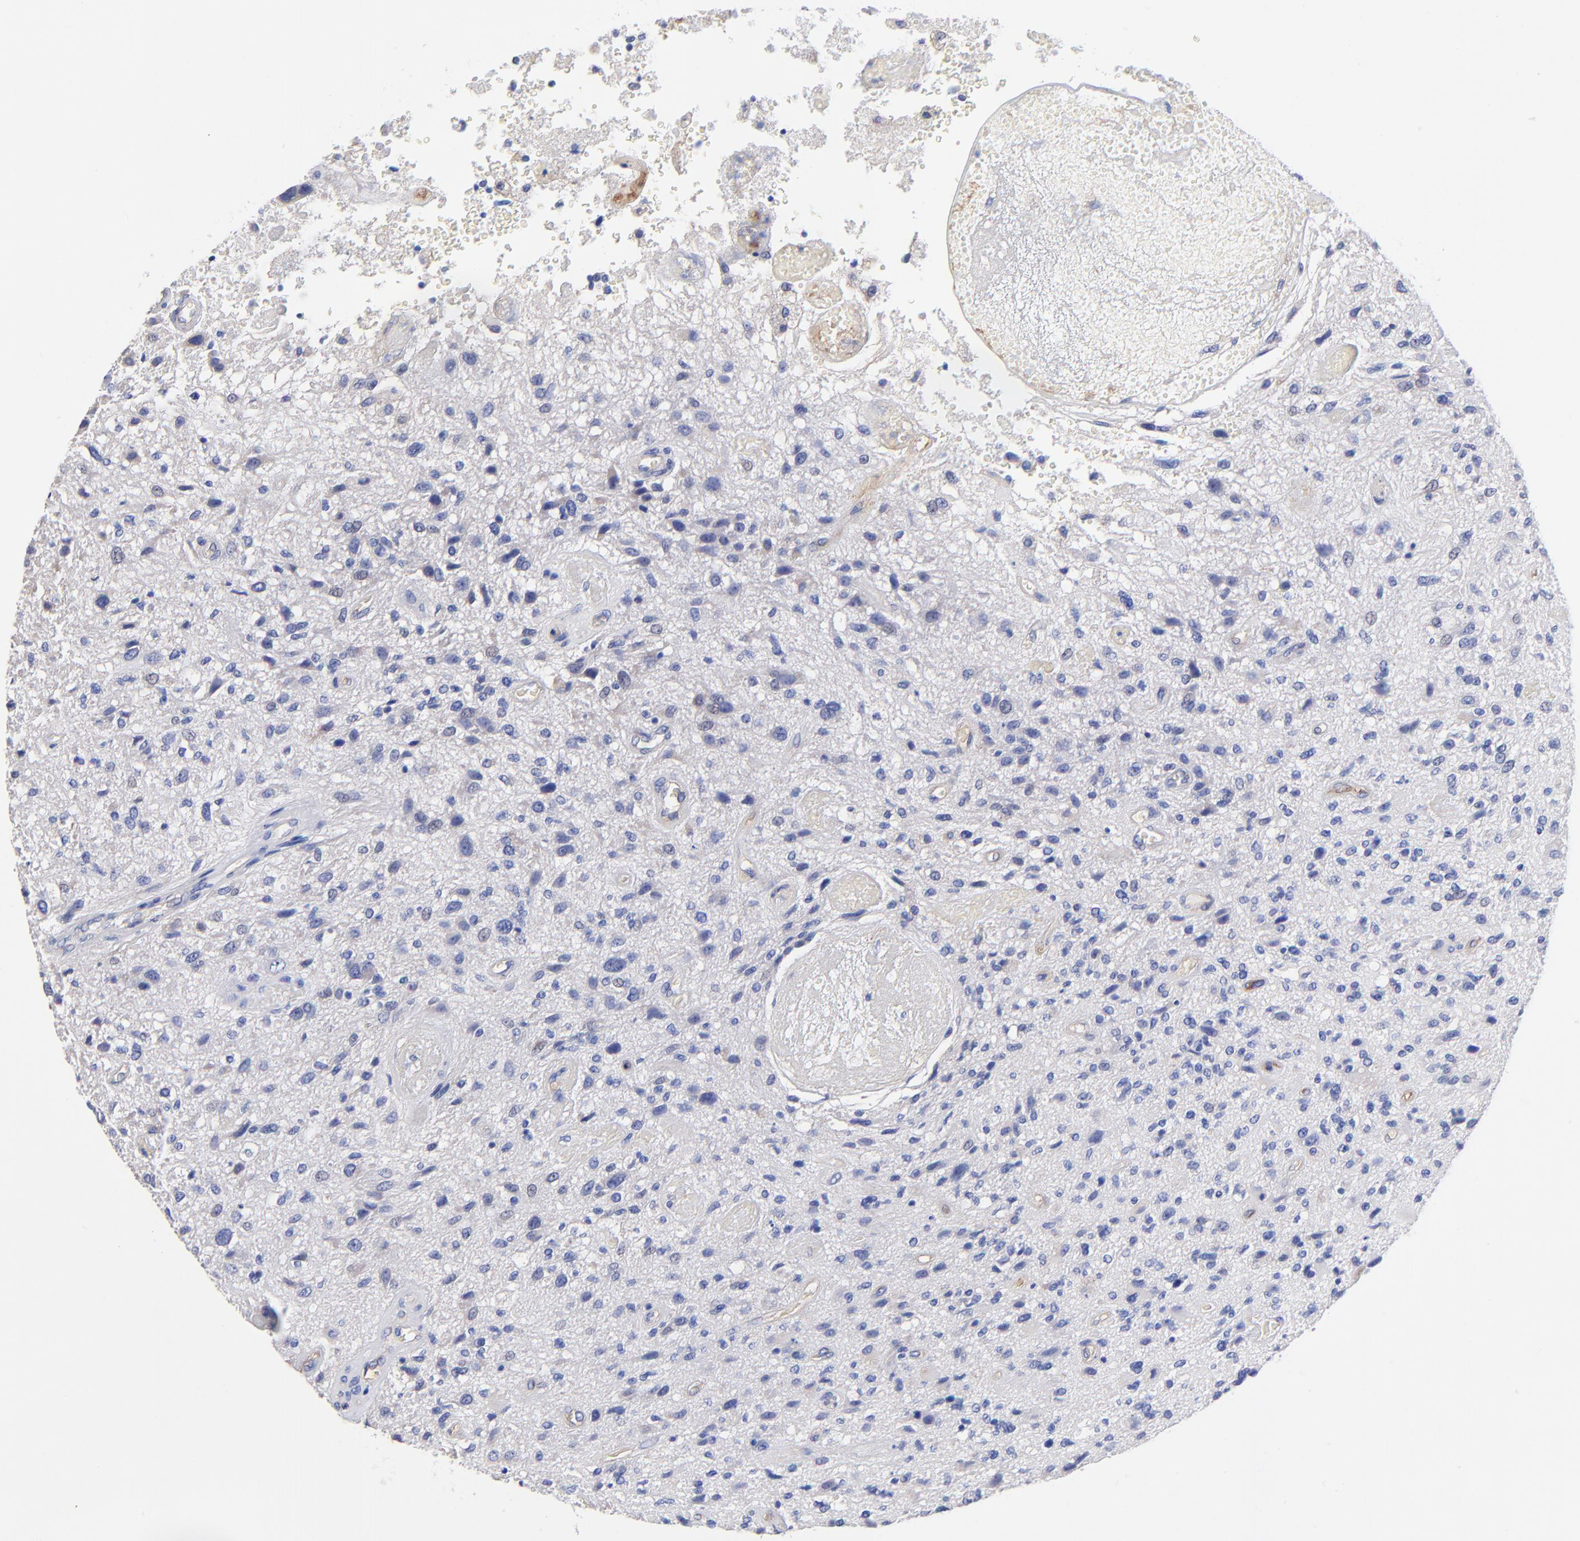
{"staining": {"intensity": "negative", "quantity": "none", "location": "none"}, "tissue": "glioma", "cell_type": "Tumor cells", "image_type": "cancer", "snomed": [{"axis": "morphology", "description": "Normal tissue, NOS"}, {"axis": "morphology", "description": "Glioma, malignant, High grade"}, {"axis": "topography", "description": "Cerebral cortex"}], "caption": "This is an IHC image of human glioma. There is no staining in tumor cells.", "gene": "SLC44A2", "patient": {"sex": "male", "age": 75}}